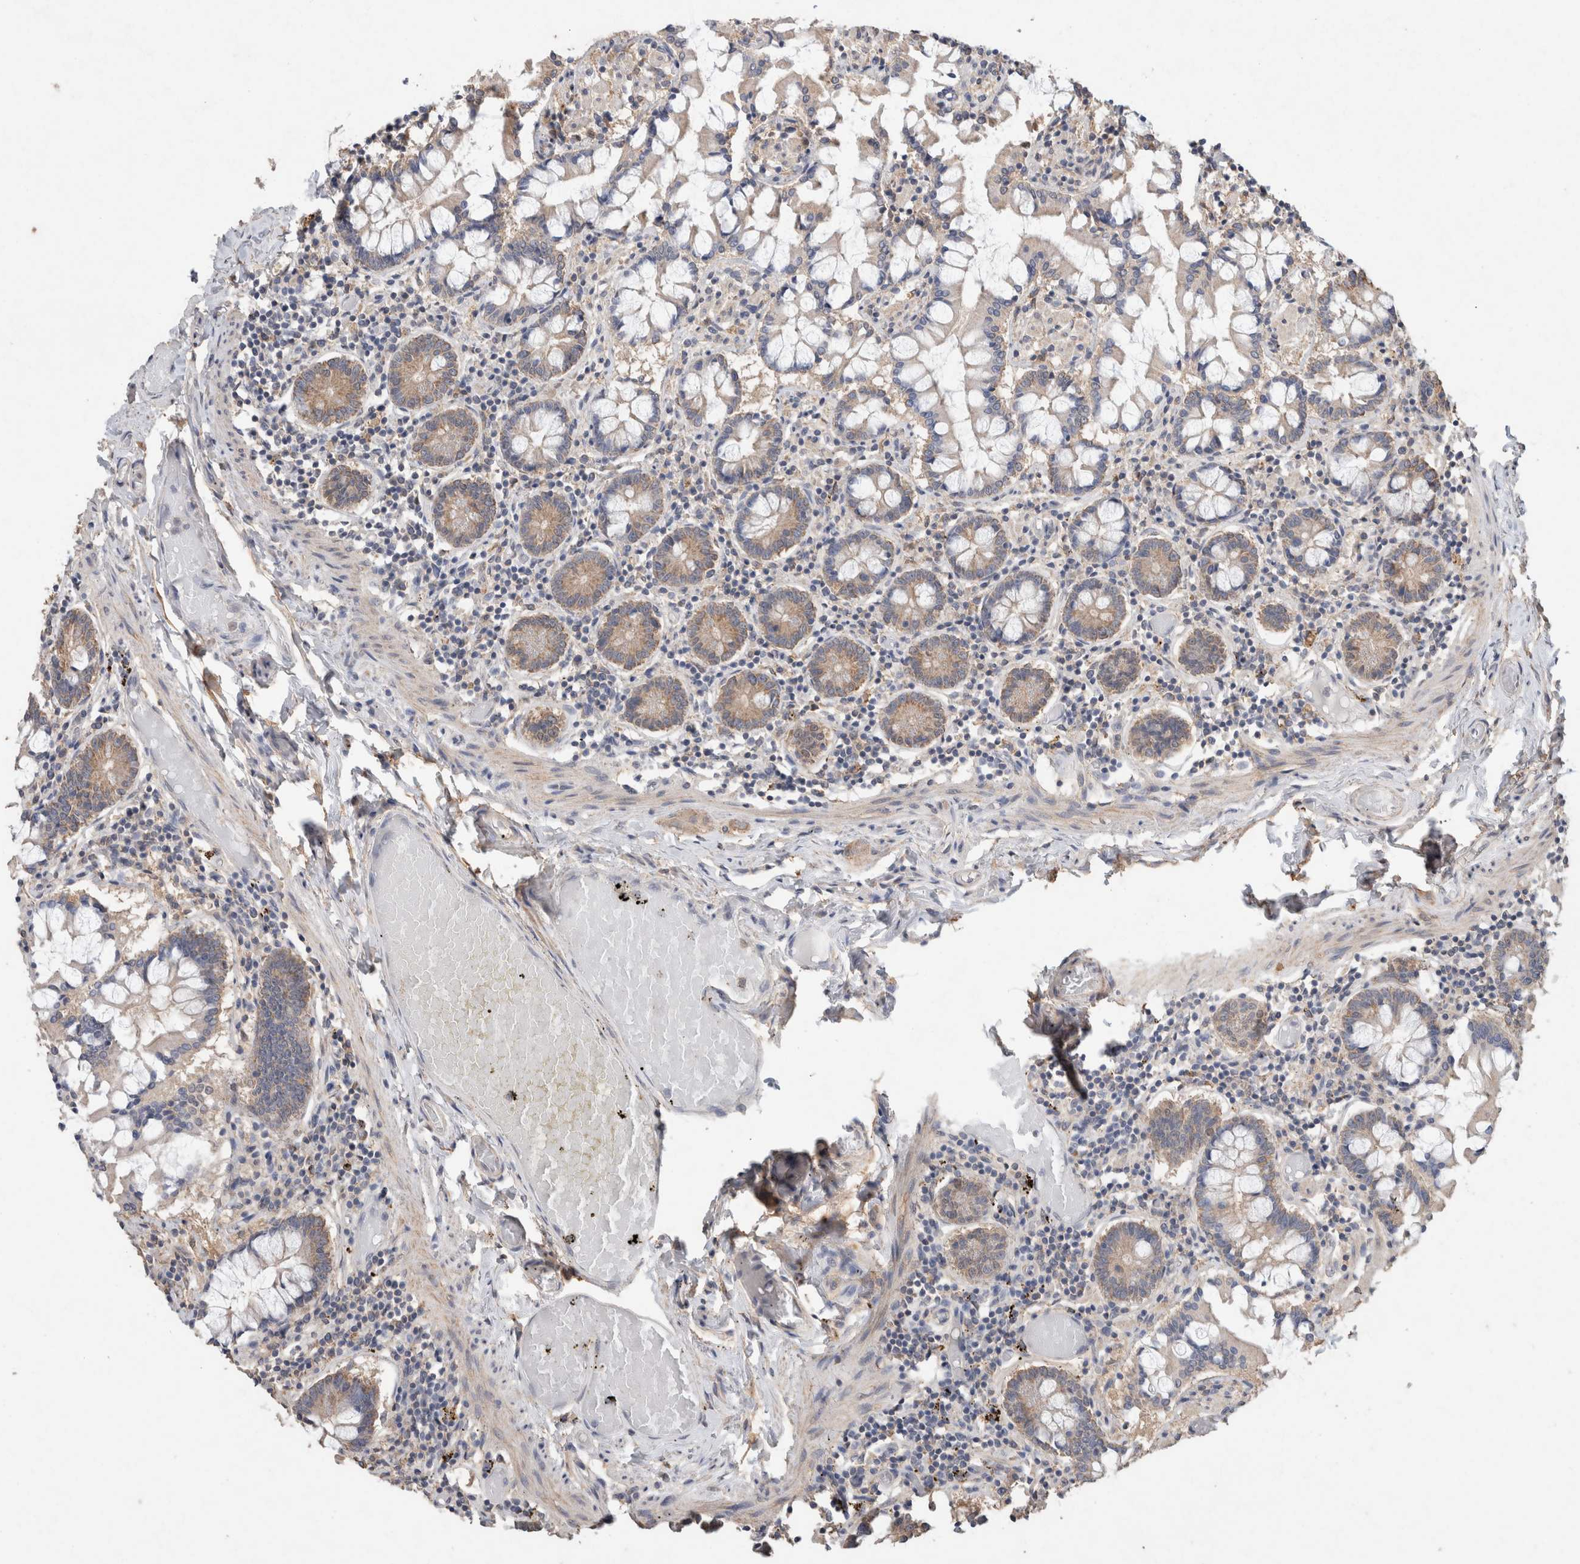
{"staining": {"intensity": "moderate", "quantity": ">75%", "location": "cytoplasmic/membranous"}, "tissue": "small intestine", "cell_type": "Glandular cells", "image_type": "normal", "snomed": [{"axis": "morphology", "description": "Normal tissue, NOS"}, {"axis": "topography", "description": "Small intestine"}], "caption": "Immunohistochemical staining of unremarkable small intestine shows moderate cytoplasmic/membranous protein expression in approximately >75% of glandular cells. The protein is stained brown, and the nuclei are stained in blue (DAB (3,3'-diaminobenzidine) IHC with brightfield microscopy, high magnification).", "gene": "RAB14", "patient": {"sex": "male", "age": 41}}